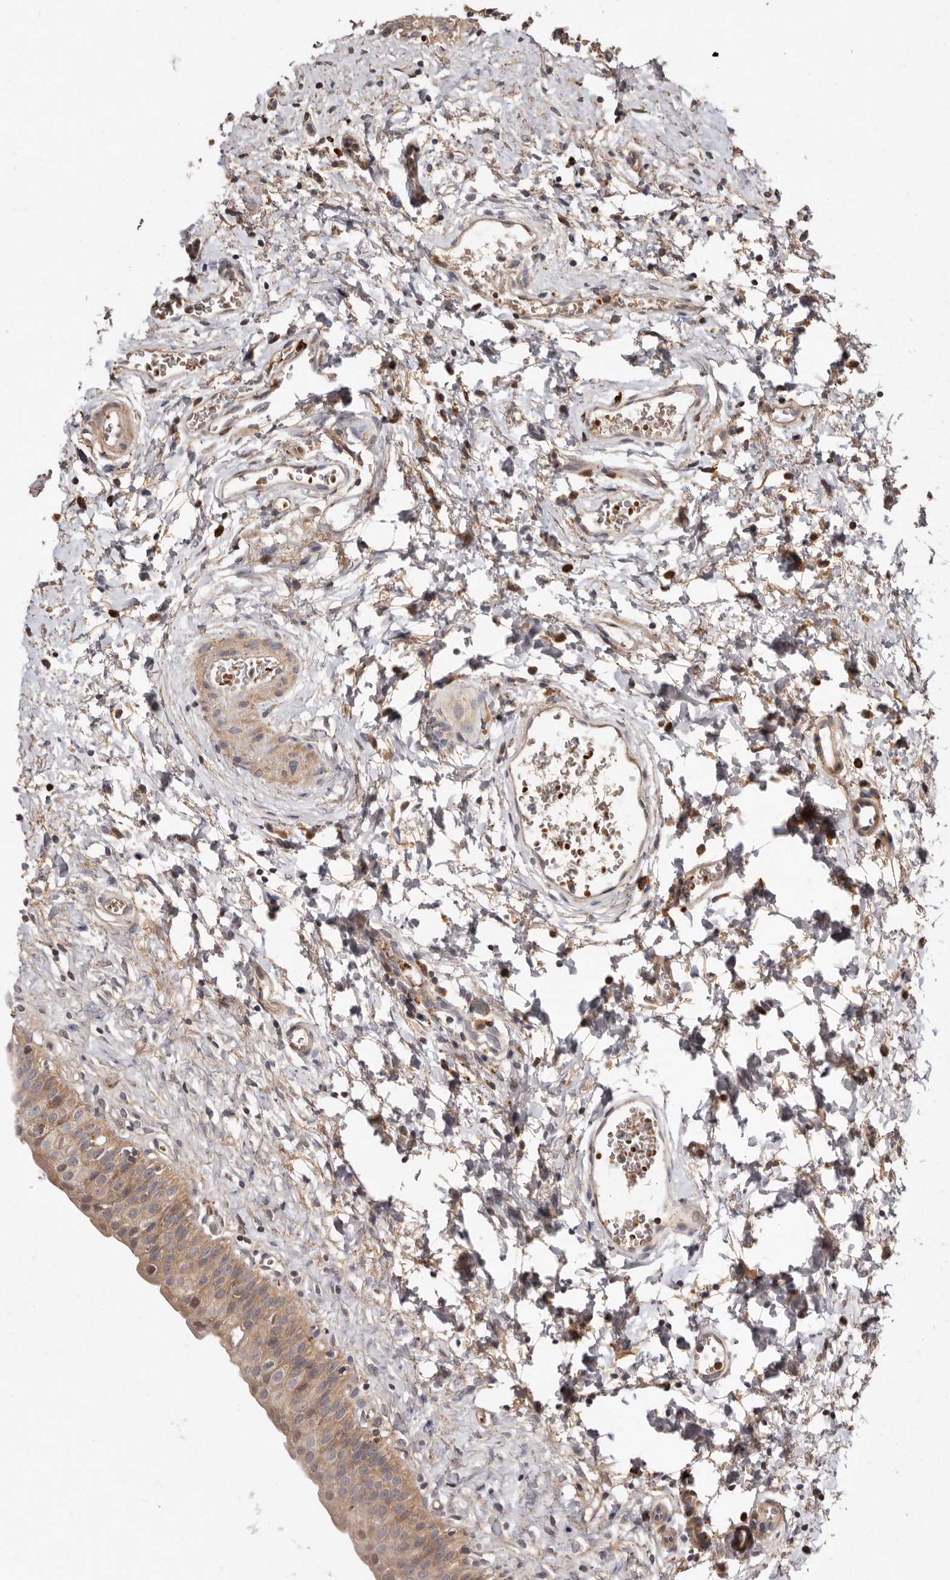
{"staining": {"intensity": "moderate", "quantity": ">75%", "location": "cytoplasmic/membranous"}, "tissue": "urinary bladder", "cell_type": "Urothelial cells", "image_type": "normal", "snomed": [{"axis": "morphology", "description": "Normal tissue, NOS"}, {"axis": "topography", "description": "Urinary bladder"}], "caption": "Protein expression analysis of benign human urinary bladder reveals moderate cytoplasmic/membranous expression in approximately >75% of urothelial cells.", "gene": "GOT1L1", "patient": {"sex": "male", "age": 51}}